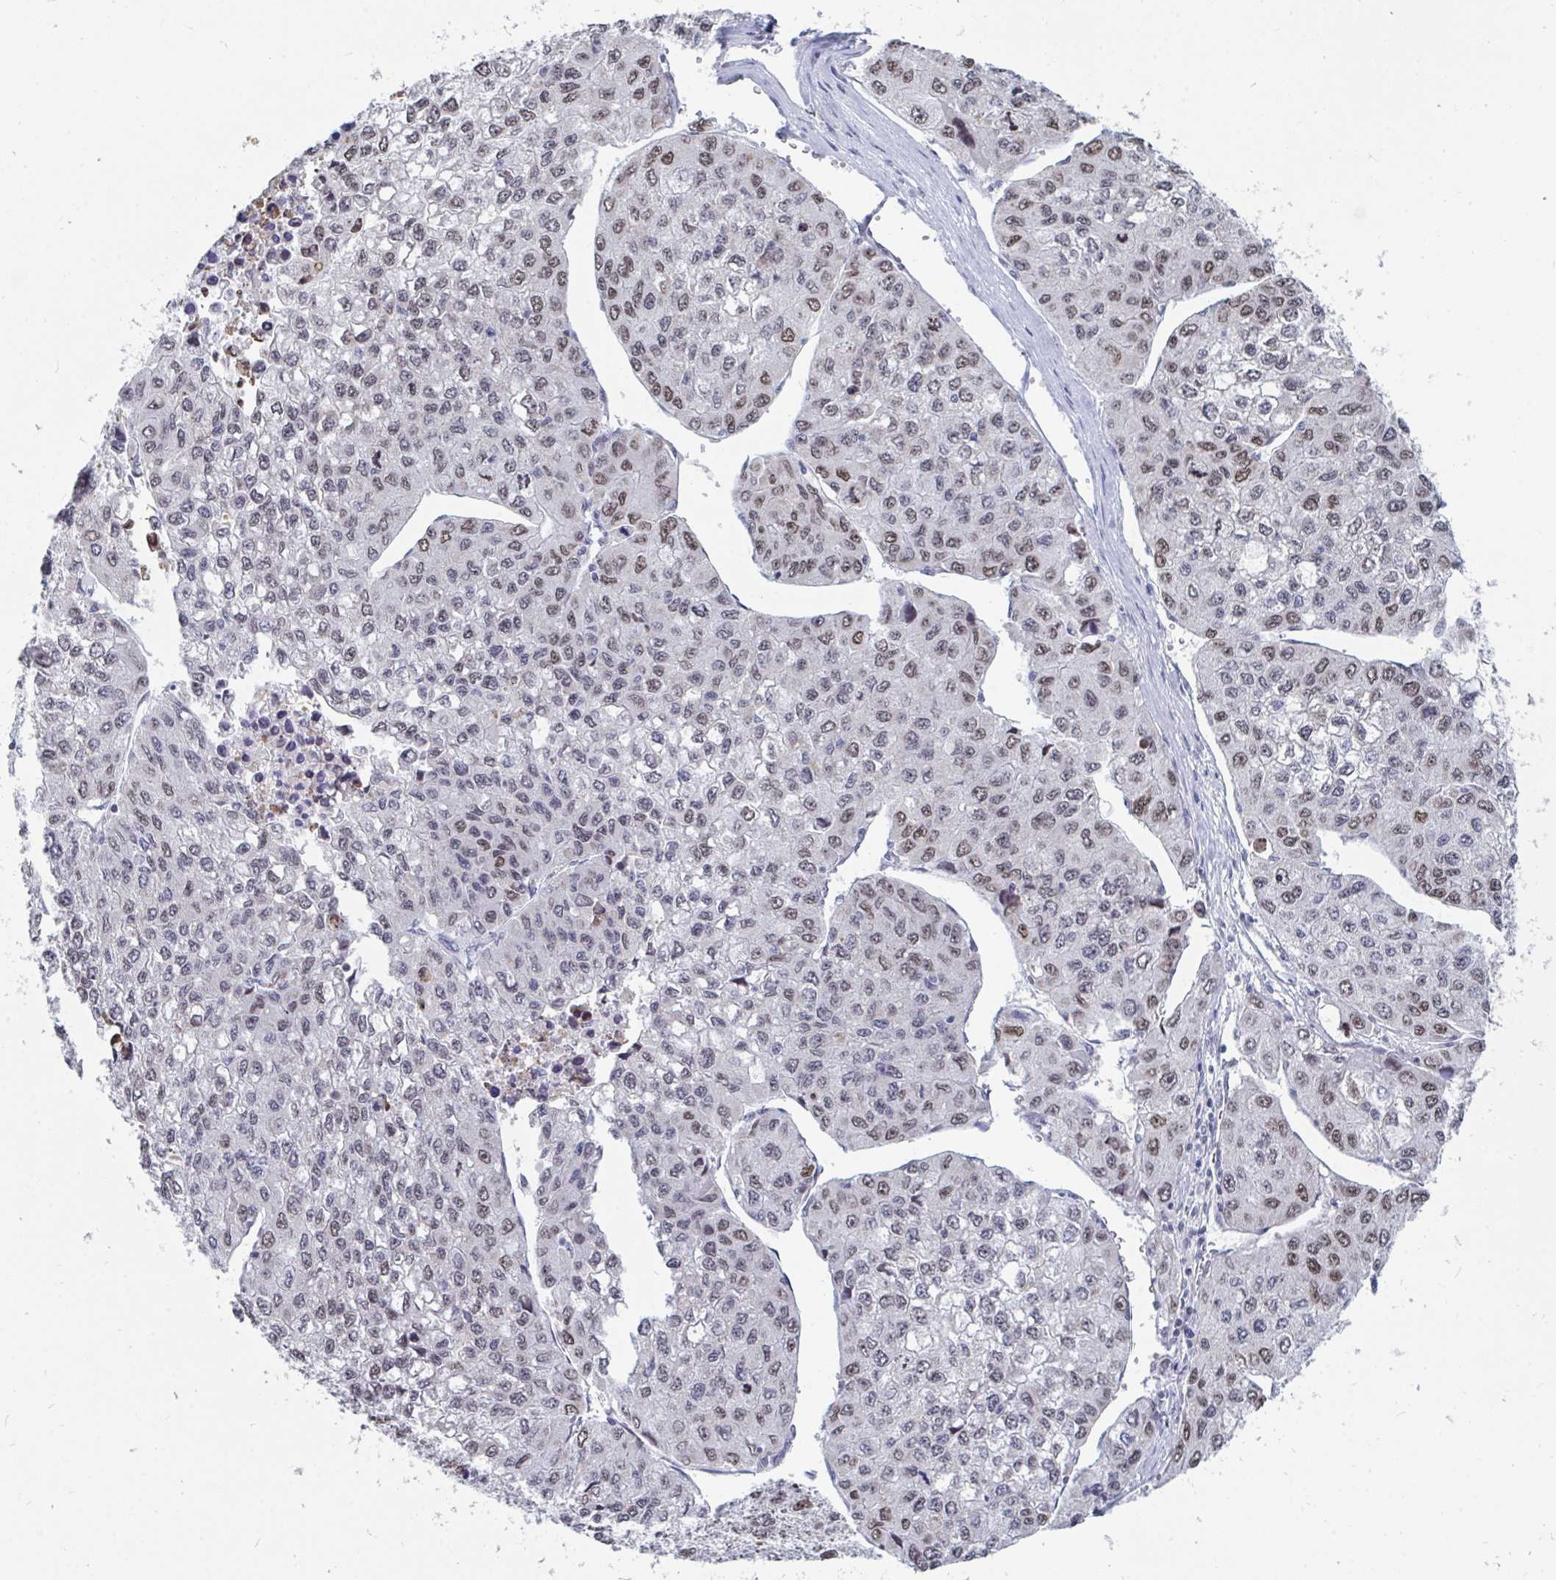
{"staining": {"intensity": "moderate", "quantity": "25%-75%", "location": "nuclear"}, "tissue": "liver cancer", "cell_type": "Tumor cells", "image_type": "cancer", "snomed": [{"axis": "morphology", "description": "Carcinoma, Hepatocellular, NOS"}, {"axis": "topography", "description": "Liver"}], "caption": "The immunohistochemical stain highlights moderate nuclear expression in tumor cells of liver cancer tissue.", "gene": "TRIP12", "patient": {"sex": "female", "age": 66}}